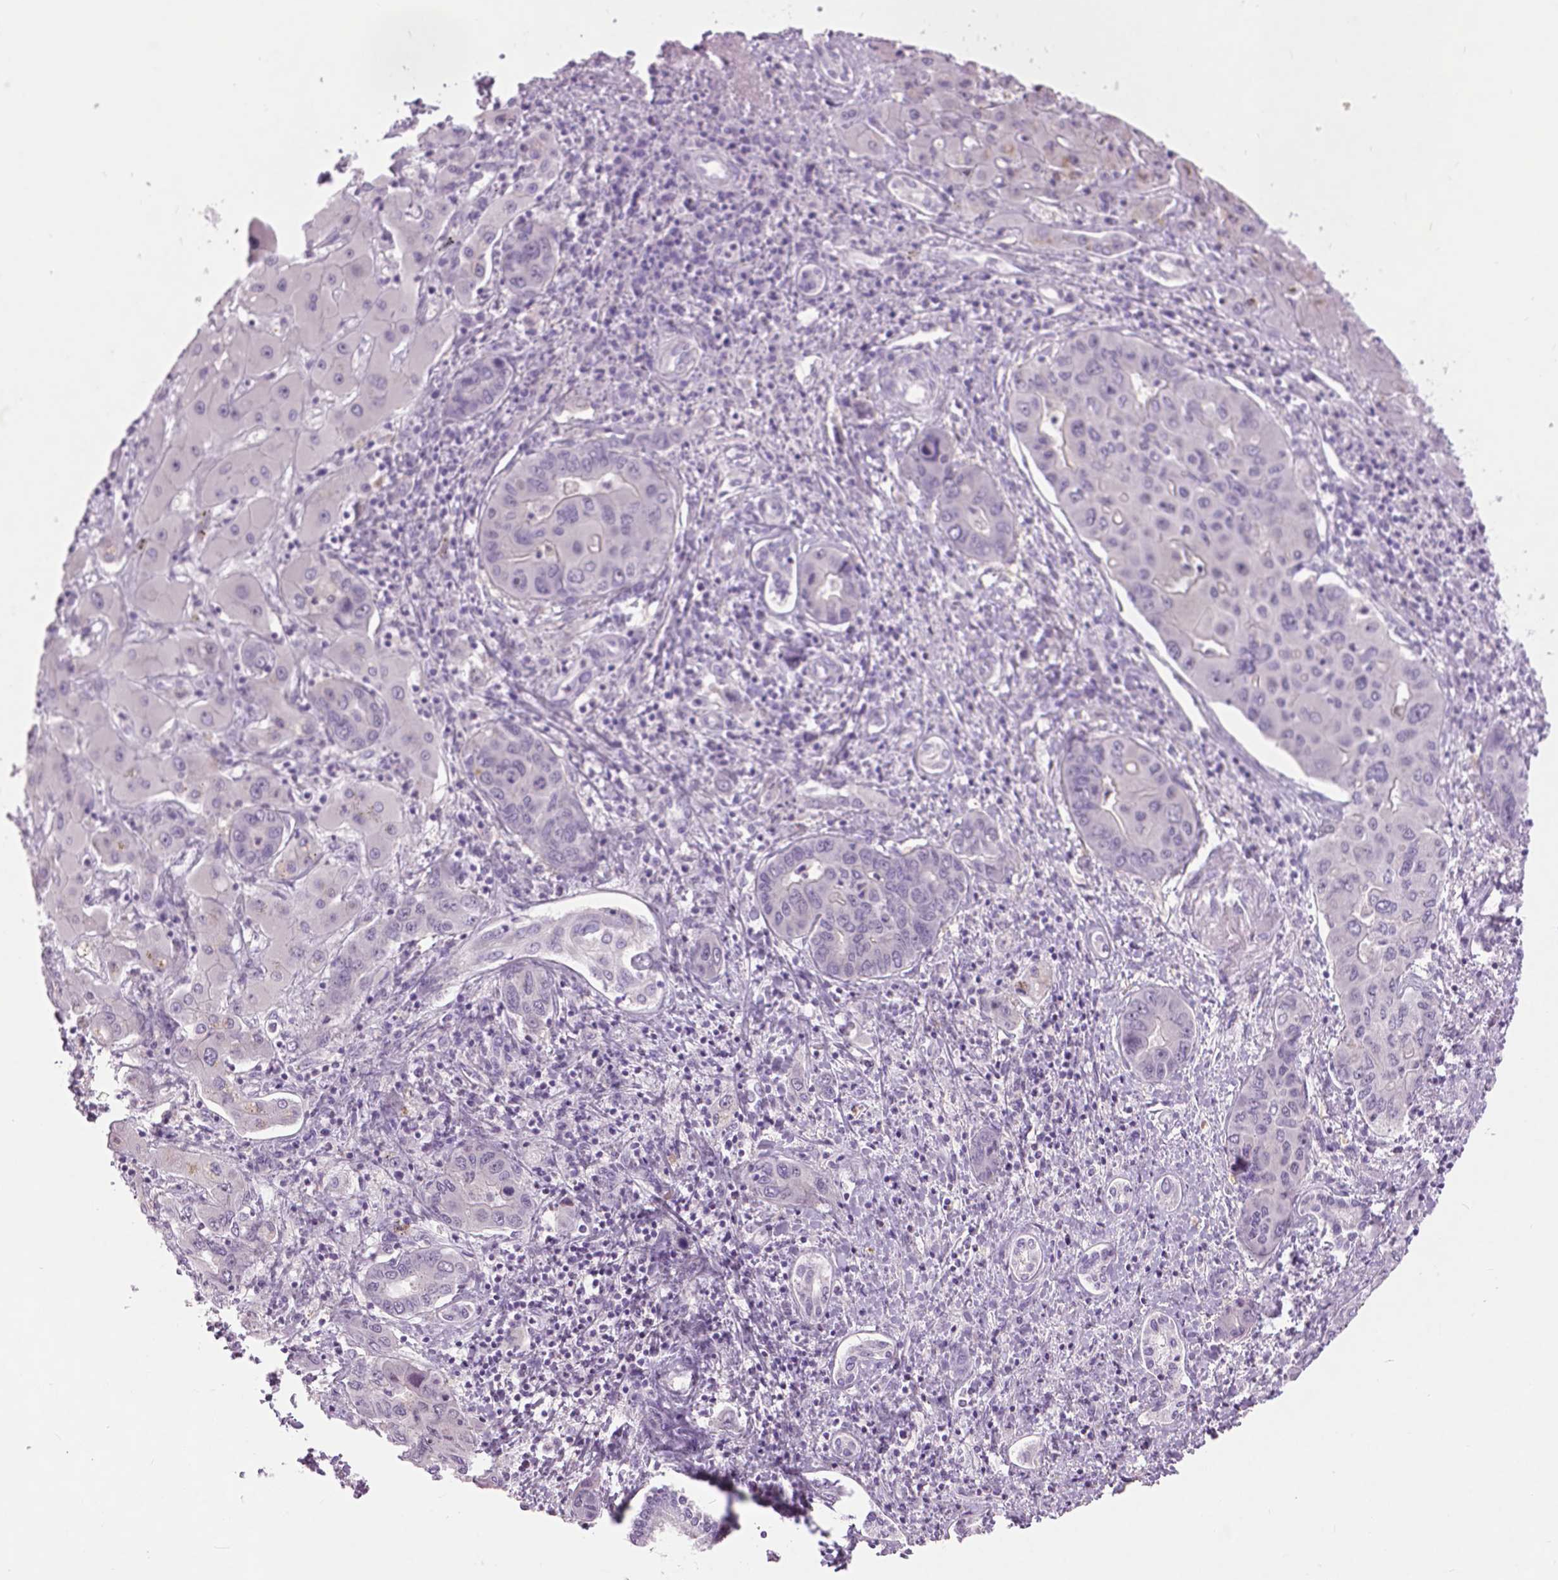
{"staining": {"intensity": "negative", "quantity": "none", "location": "none"}, "tissue": "liver cancer", "cell_type": "Tumor cells", "image_type": "cancer", "snomed": [{"axis": "morphology", "description": "Cholangiocarcinoma"}, {"axis": "topography", "description": "Liver"}], "caption": "Tumor cells are negative for protein expression in human liver cancer.", "gene": "TP53TG5", "patient": {"sex": "male", "age": 67}}